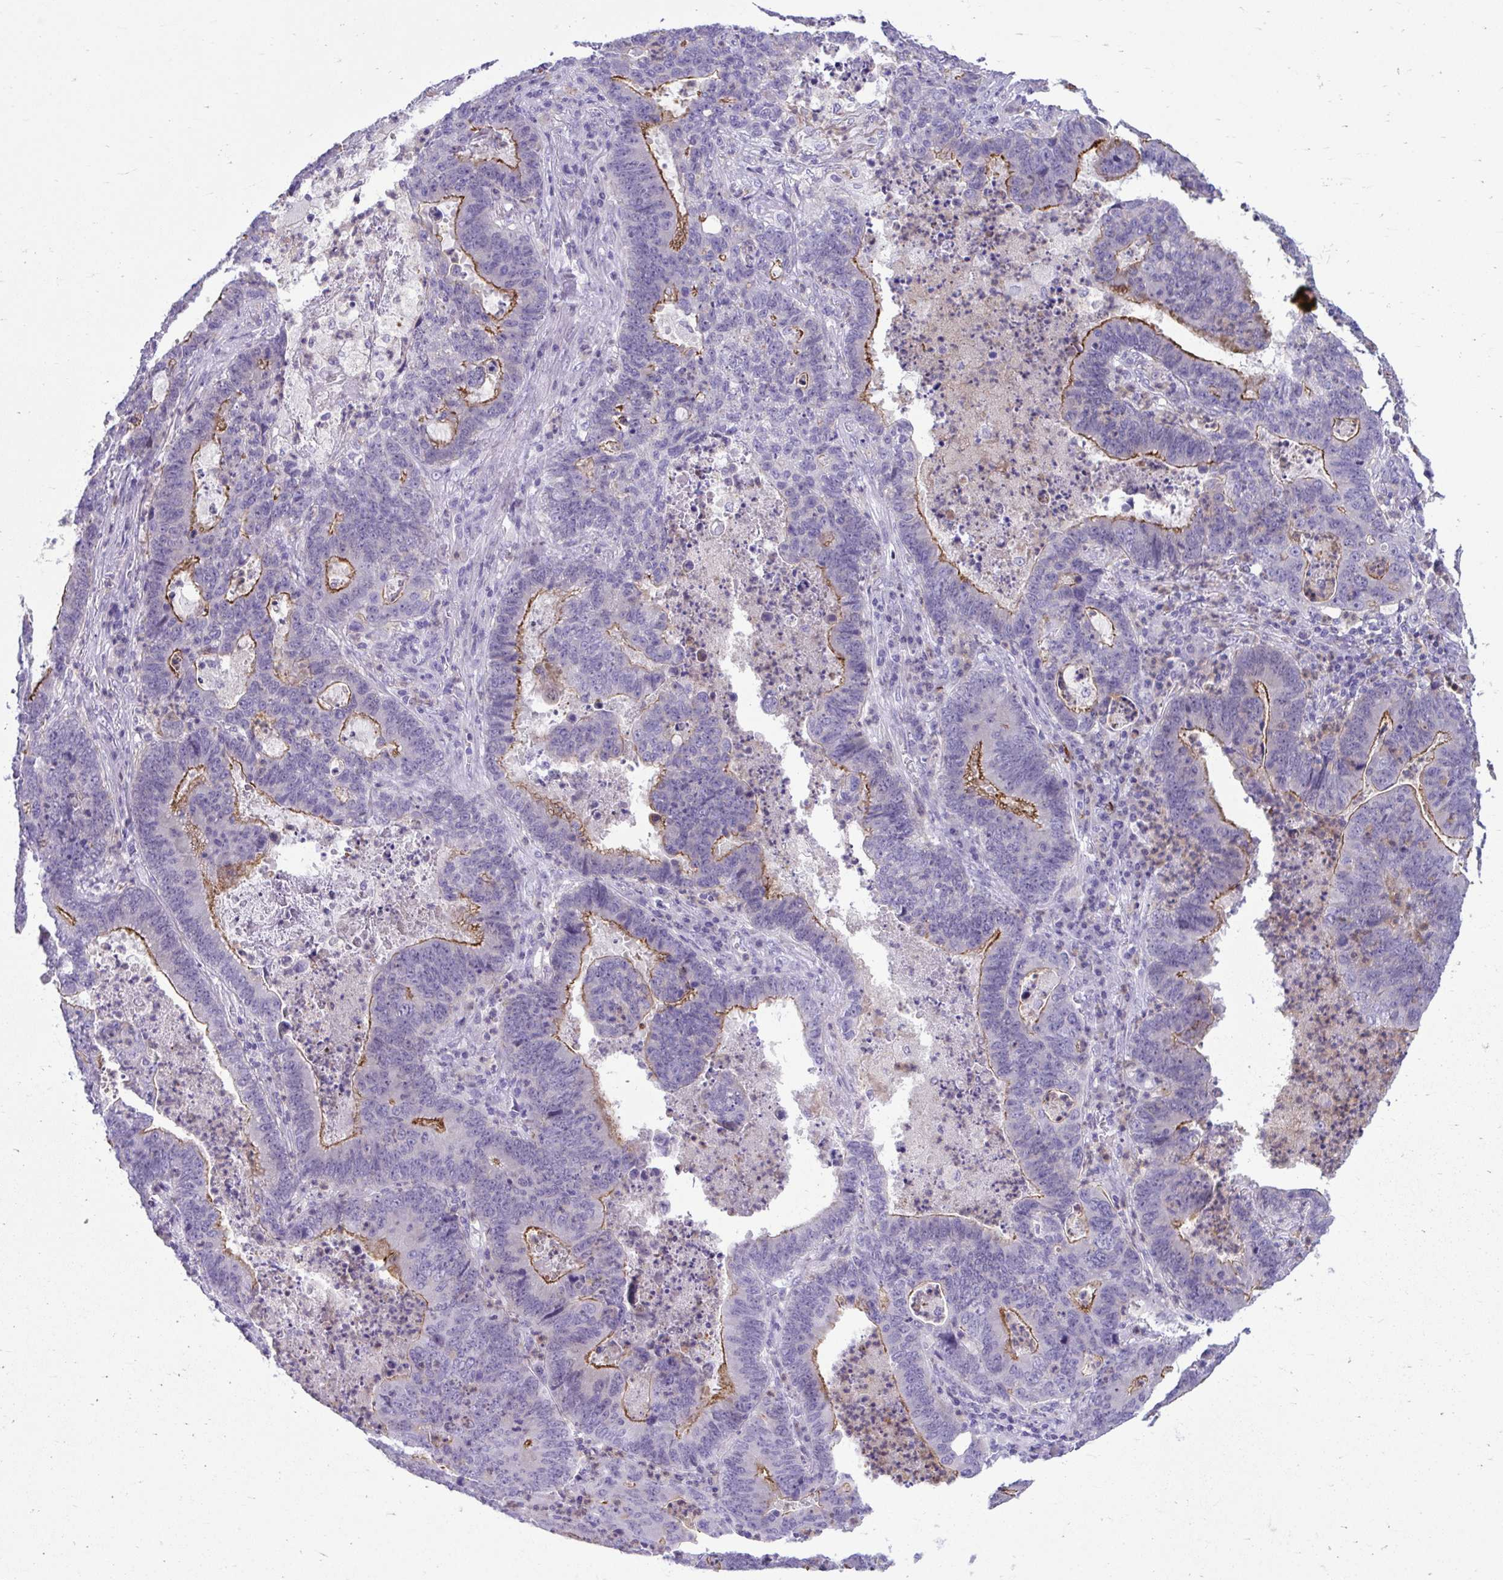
{"staining": {"intensity": "strong", "quantity": "25%-75%", "location": "cytoplasmic/membranous"}, "tissue": "lung cancer", "cell_type": "Tumor cells", "image_type": "cancer", "snomed": [{"axis": "morphology", "description": "Aneuploidy"}, {"axis": "morphology", "description": "Adenocarcinoma, NOS"}, {"axis": "morphology", "description": "Adenocarcinoma primary or metastatic"}, {"axis": "topography", "description": "Lung"}], "caption": "The image exhibits a brown stain indicating the presence of a protein in the cytoplasmic/membranous of tumor cells in adenocarcinoma (lung).", "gene": "PIGZ", "patient": {"sex": "female", "age": 75}}